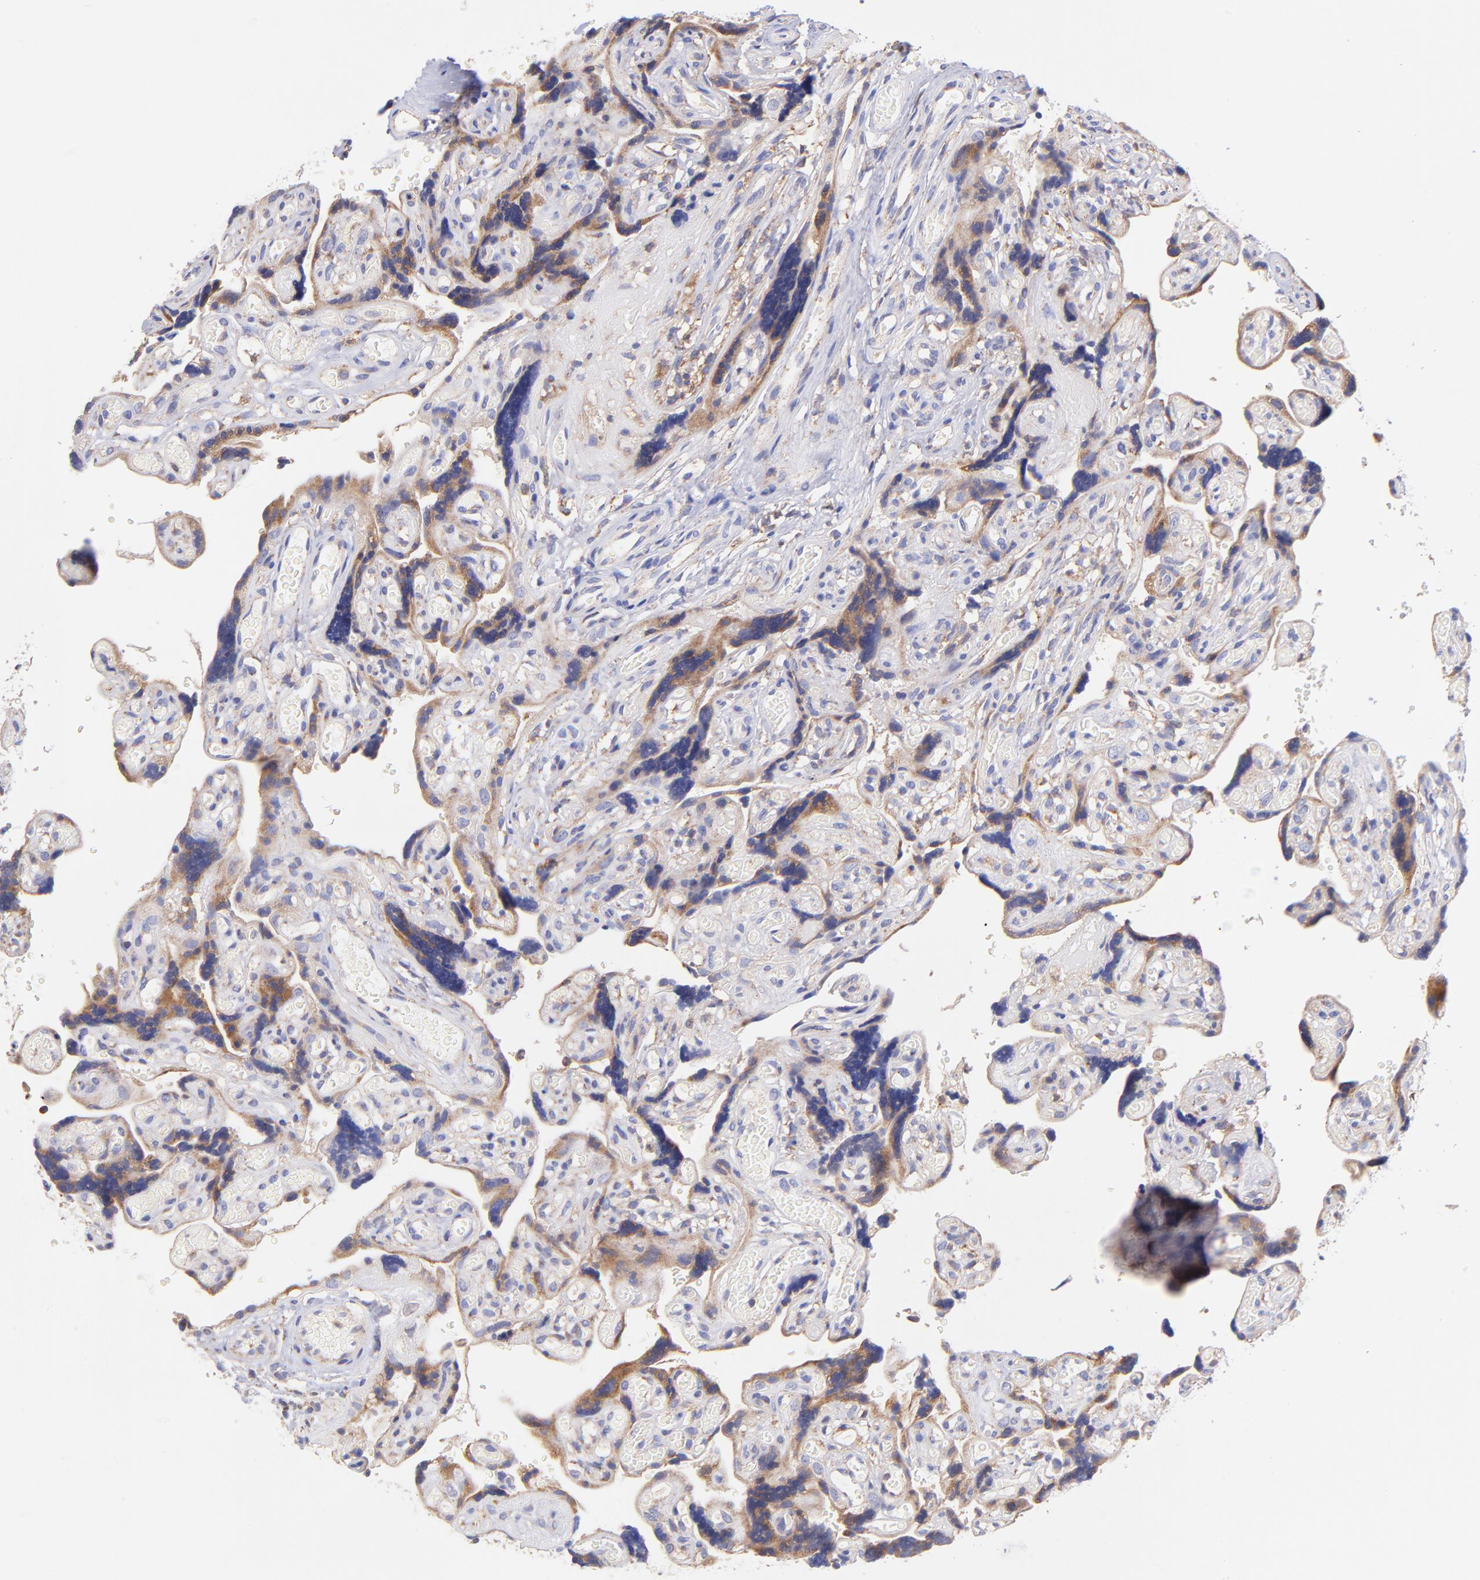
{"staining": {"intensity": "weak", "quantity": ">75%", "location": "cytoplasmic/membranous"}, "tissue": "placenta", "cell_type": "Decidual cells", "image_type": "normal", "snomed": [{"axis": "morphology", "description": "Normal tissue, NOS"}, {"axis": "topography", "description": "Placenta"}], "caption": "The image shows a brown stain indicating the presence of a protein in the cytoplasmic/membranous of decidual cells in placenta.", "gene": "PREX1", "patient": {"sex": "female", "age": 30}}